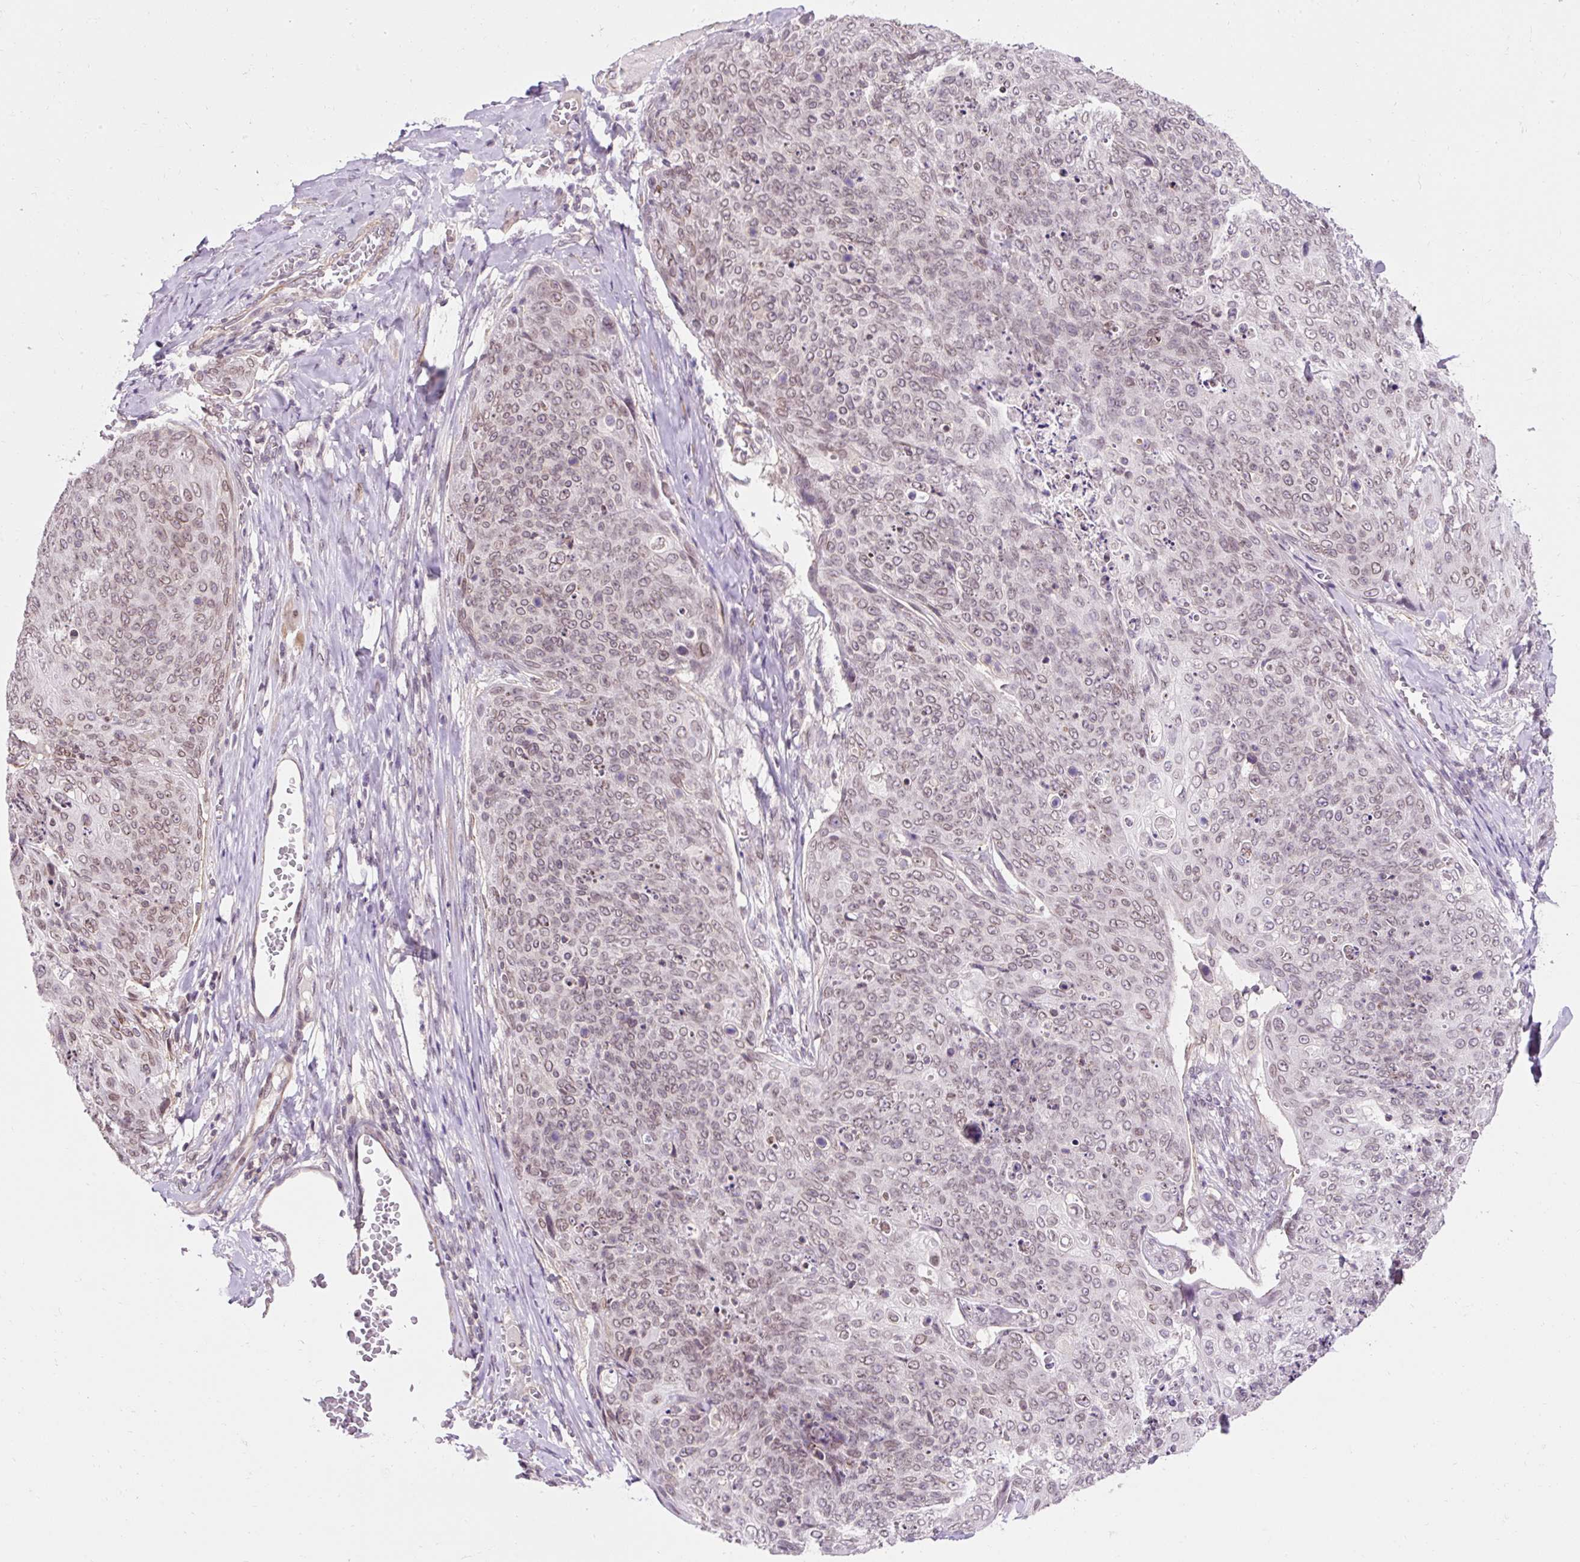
{"staining": {"intensity": "weak", "quantity": ">75%", "location": "cytoplasmic/membranous,nuclear"}, "tissue": "skin cancer", "cell_type": "Tumor cells", "image_type": "cancer", "snomed": [{"axis": "morphology", "description": "Squamous cell carcinoma, NOS"}, {"axis": "topography", "description": "Skin"}, {"axis": "topography", "description": "Vulva"}], "caption": "Protein staining by immunohistochemistry (IHC) demonstrates weak cytoplasmic/membranous and nuclear positivity in about >75% of tumor cells in squamous cell carcinoma (skin).", "gene": "ZNF610", "patient": {"sex": "female", "age": 85}}